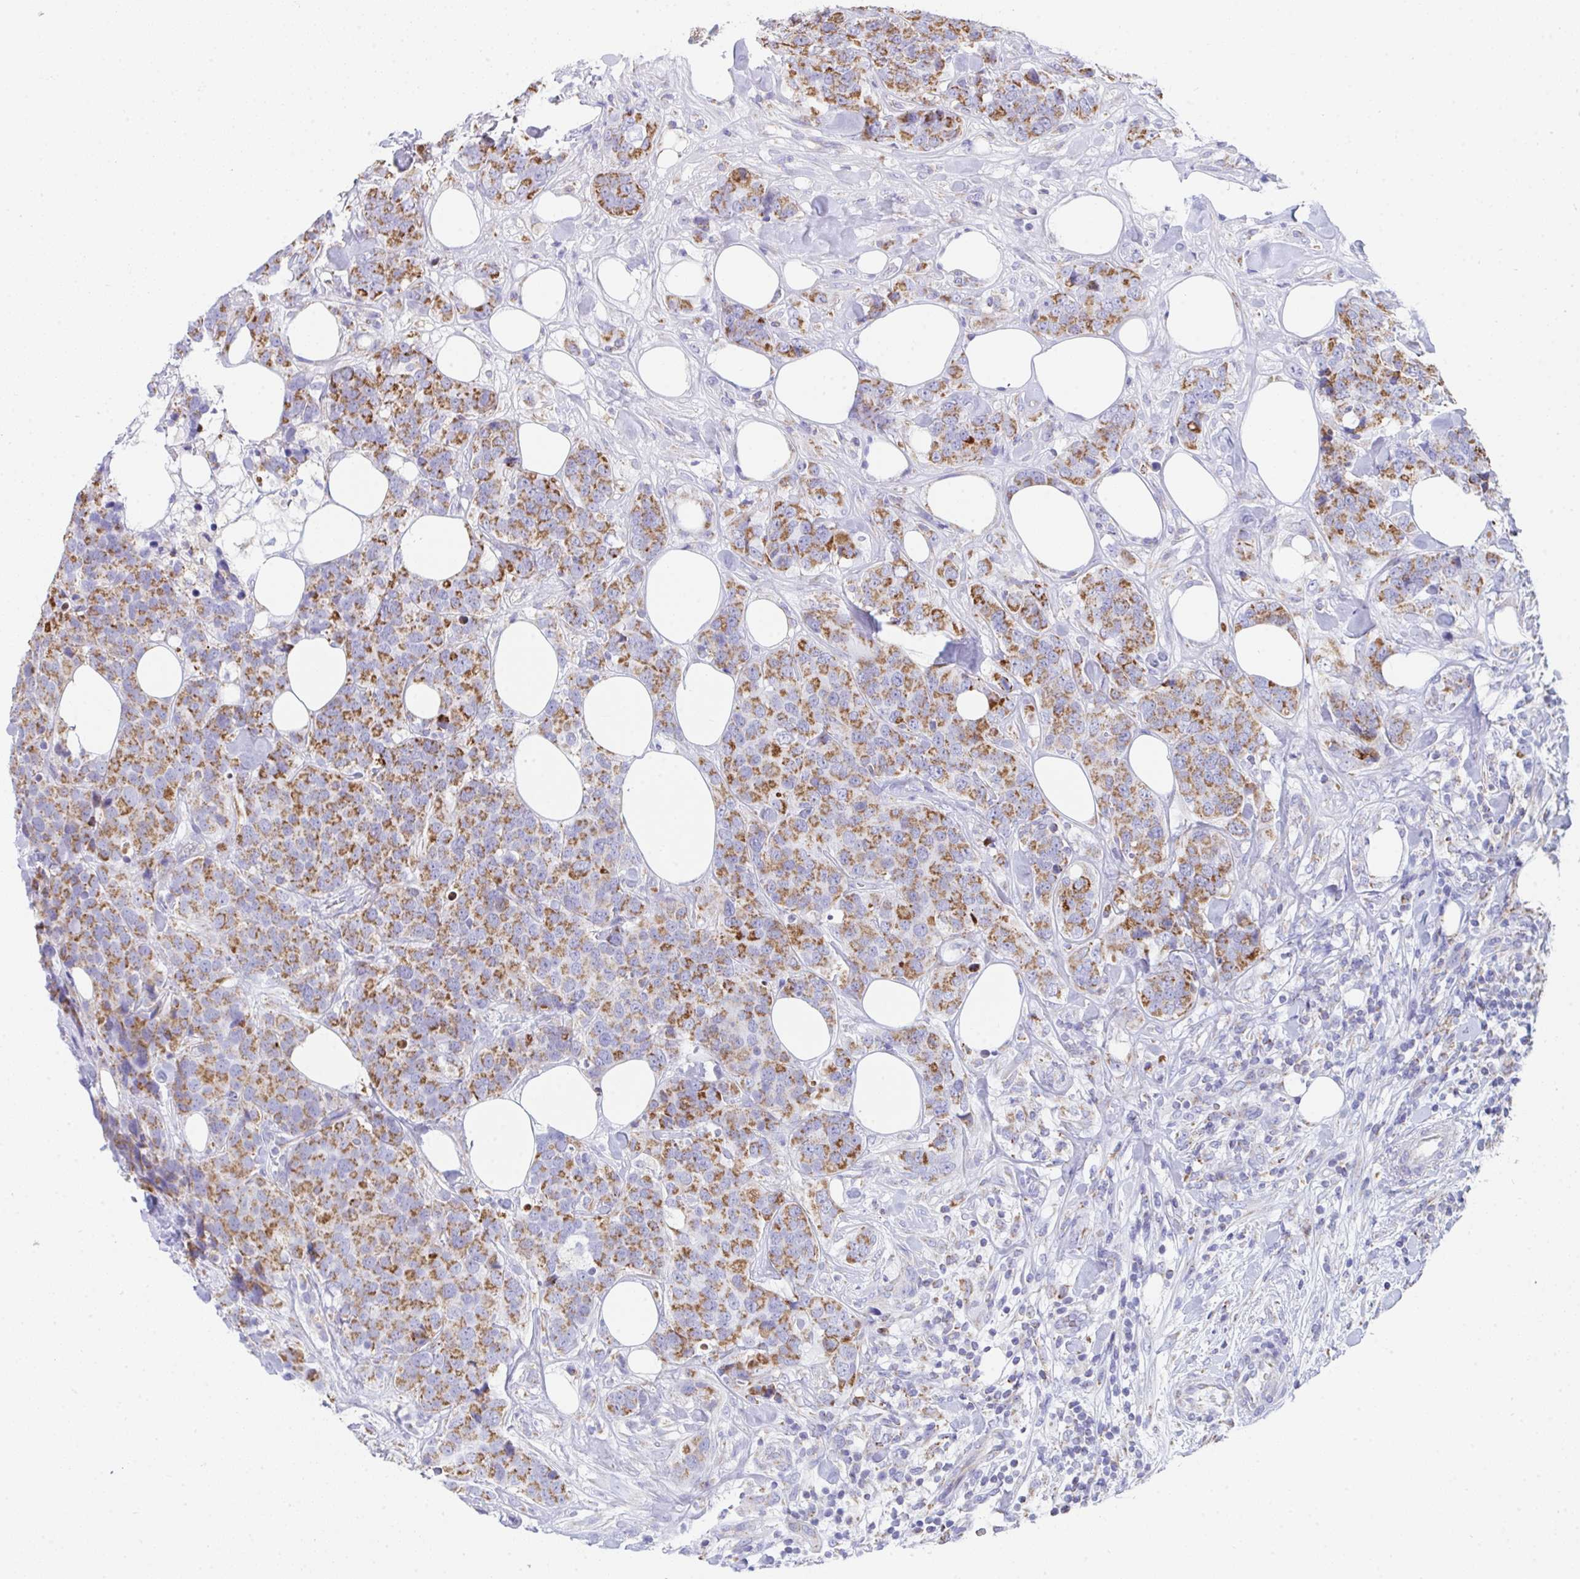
{"staining": {"intensity": "moderate", "quantity": ">75%", "location": "cytoplasmic/membranous"}, "tissue": "breast cancer", "cell_type": "Tumor cells", "image_type": "cancer", "snomed": [{"axis": "morphology", "description": "Lobular carcinoma"}, {"axis": "topography", "description": "Breast"}], "caption": "Lobular carcinoma (breast) tissue exhibits moderate cytoplasmic/membranous staining in approximately >75% of tumor cells, visualized by immunohistochemistry.", "gene": "AIFM1", "patient": {"sex": "female", "age": 59}}